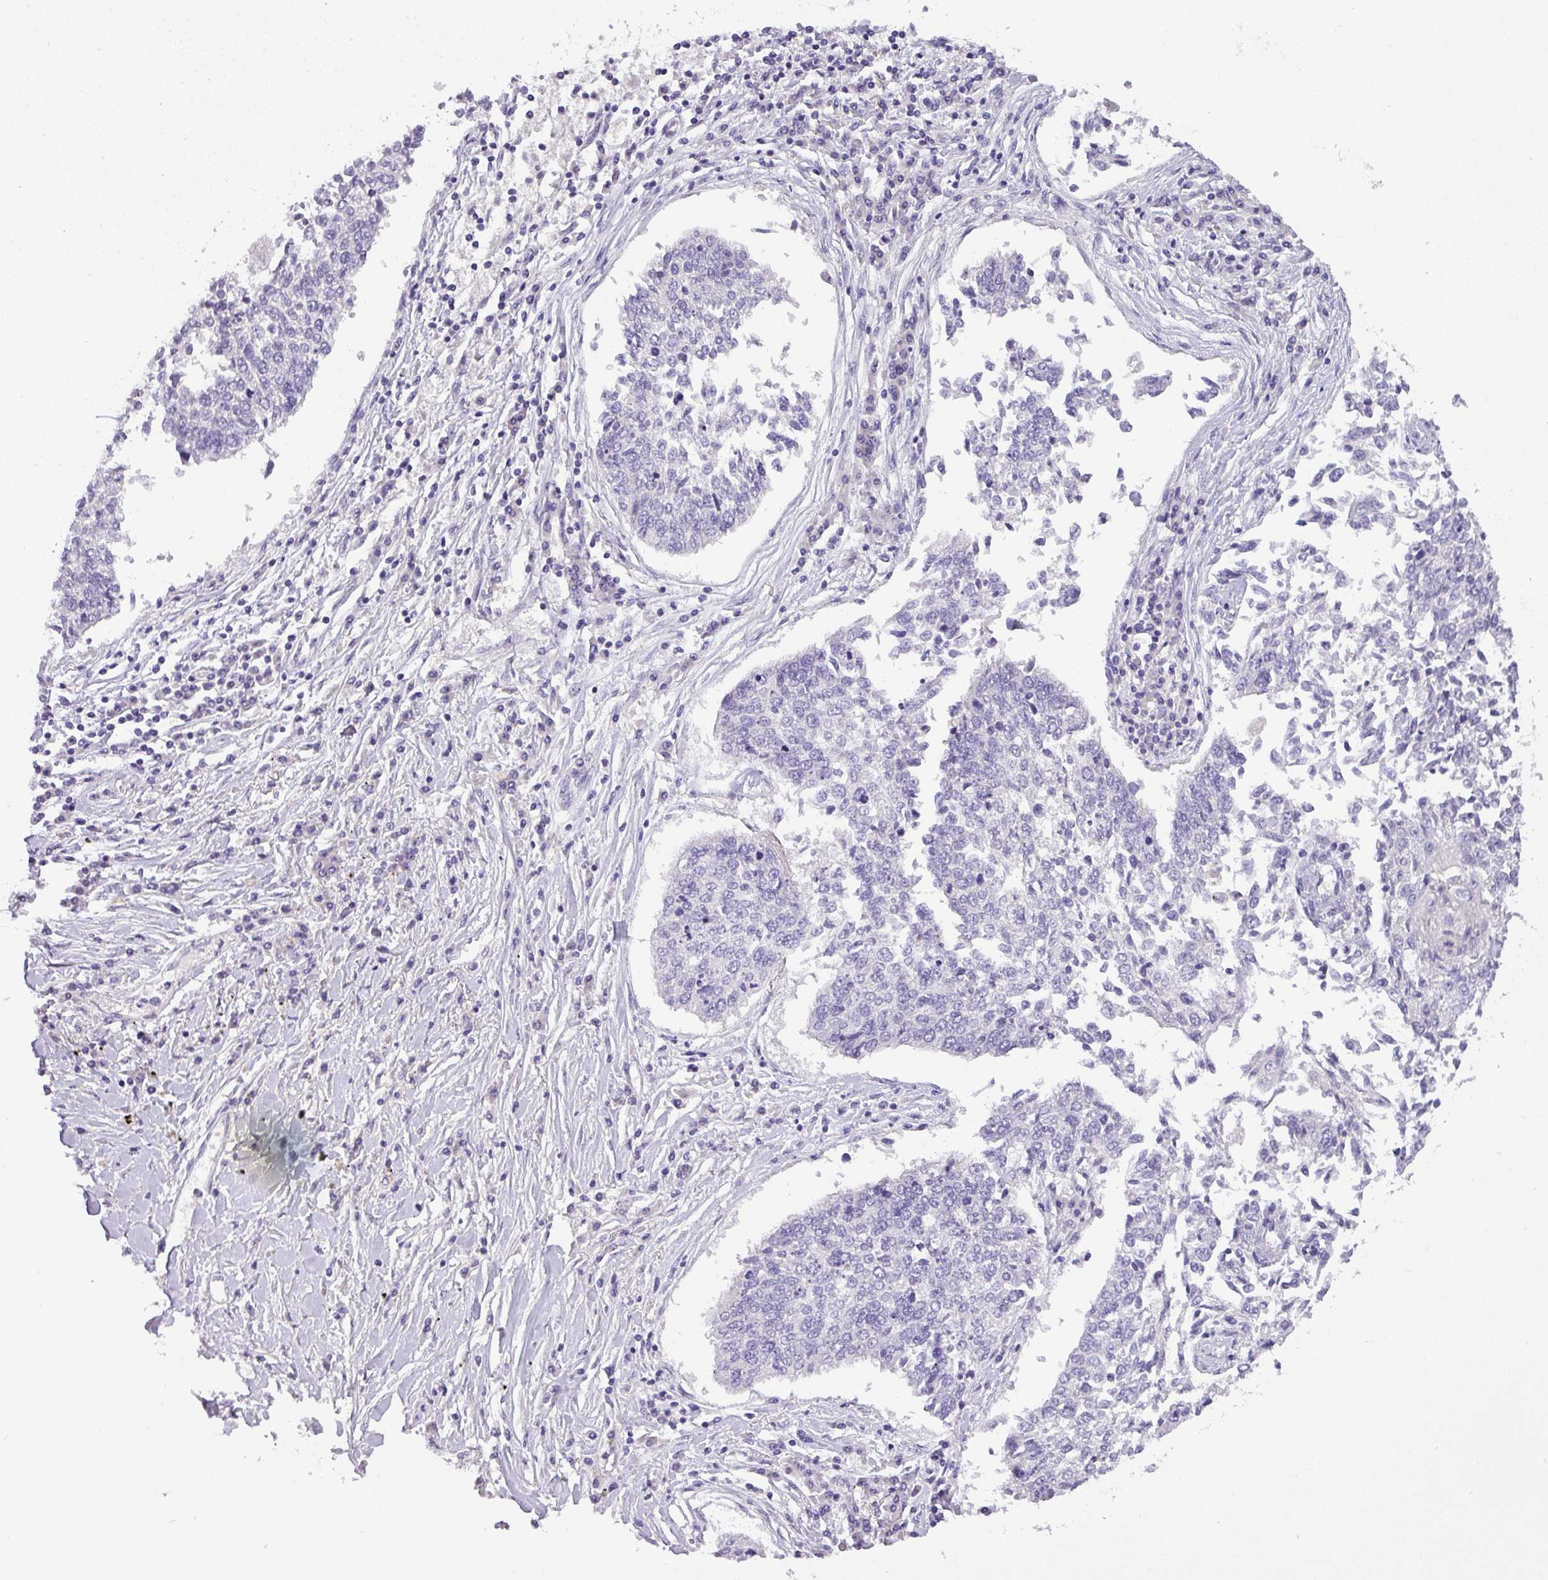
{"staining": {"intensity": "negative", "quantity": "none", "location": "none"}, "tissue": "lung cancer", "cell_type": "Tumor cells", "image_type": "cancer", "snomed": [{"axis": "morphology", "description": "Normal tissue, NOS"}, {"axis": "morphology", "description": "Squamous cell carcinoma, NOS"}, {"axis": "topography", "description": "Cartilage tissue"}, {"axis": "topography", "description": "Bronchus"}, {"axis": "topography", "description": "Lung"}, {"axis": "topography", "description": "Peripheral nerve tissue"}], "caption": "Micrograph shows no protein staining in tumor cells of lung cancer tissue. (DAB immunohistochemistry, high magnification).", "gene": "ENSG00000273748", "patient": {"sex": "female", "age": 49}}